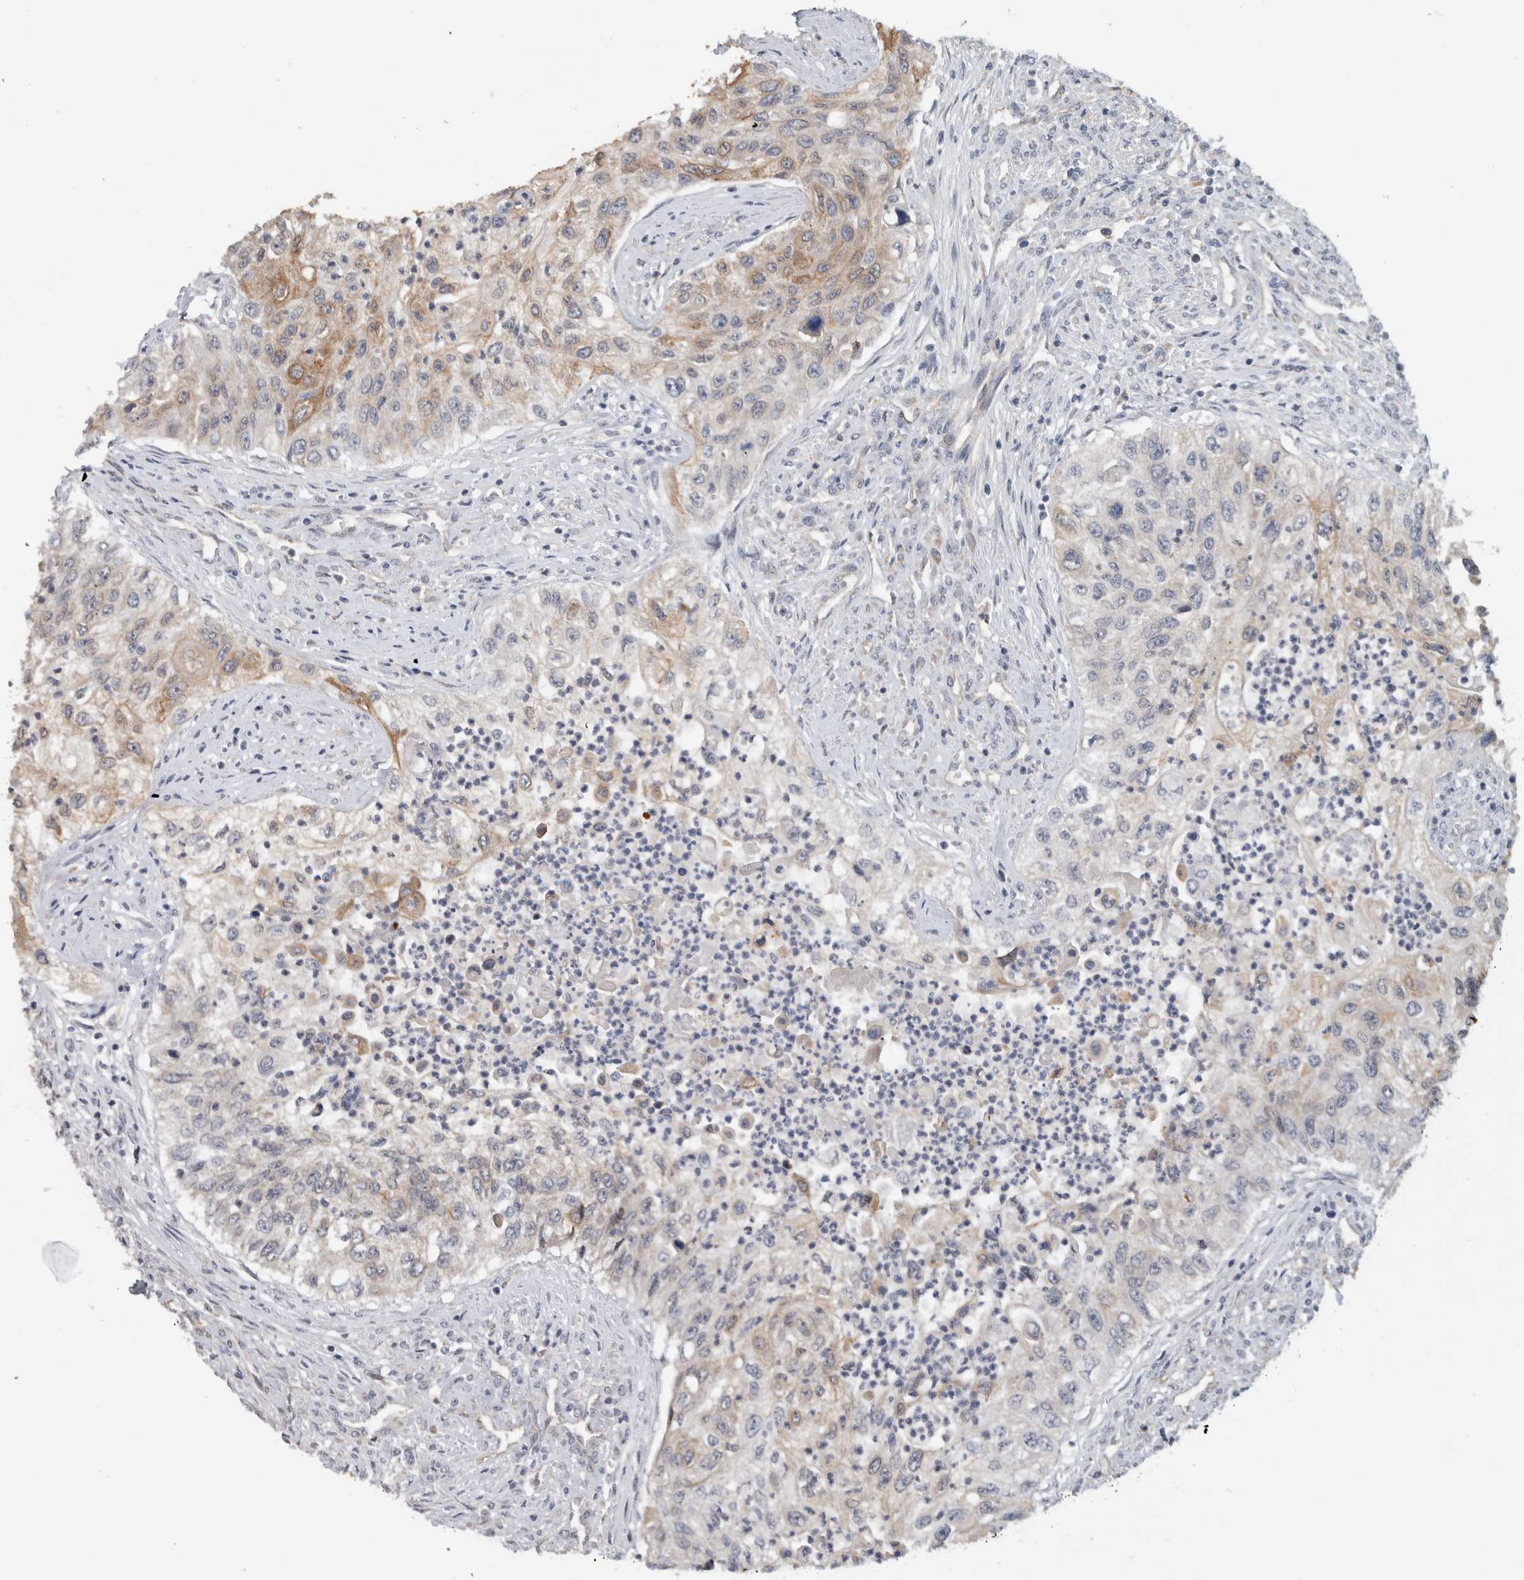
{"staining": {"intensity": "moderate", "quantity": "<25%", "location": "cytoplasmic/membranous"}, "tissue": "urothelial cancer", "cell_type": "Tumor cells", "image_type": "cancer", "snomed": [{"axis": "morphology", "description": "Urothelial carcinoma, High grade"}, {"axis": "topography", "description": "Urinary bladder"}], "caption": "Human urothelial cancer stained with a protein marker displays moderate staining in tumor cells.", "gene": "PRXL2A", "patient": {"sex": "female", "age": 60}}